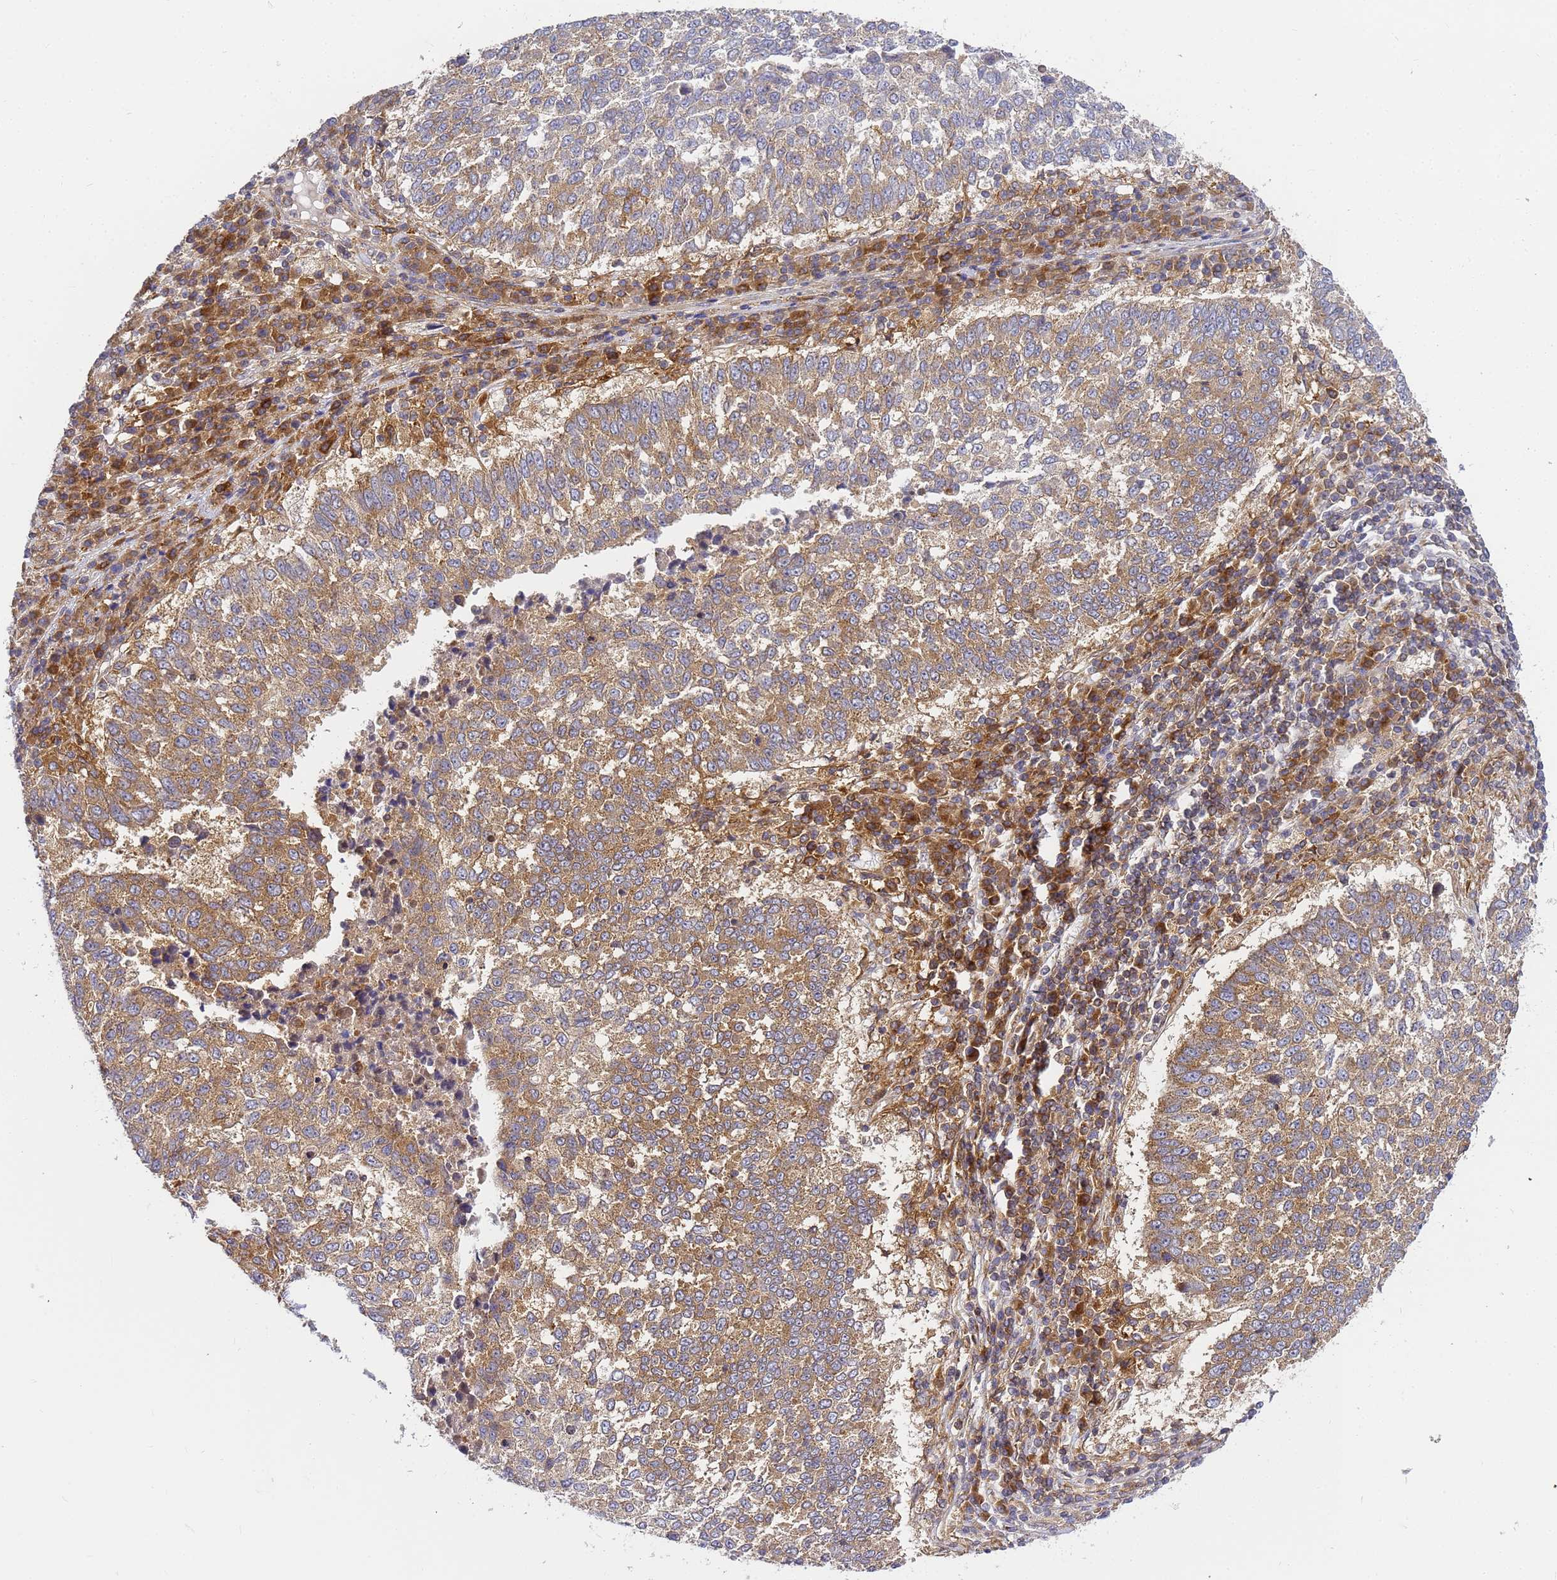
{"staining": {"intensity": "moderate", "quantity": ">75%", "location": "cytoplasmic/membranous"}, "tissue": "lung cancer", "cell_type": "Tumor cells", "image_type": "cancer", "snomed": [{"axis": "morphology", "description": "Squamous cell carcinoma, NOS"}, {"axis": "topography", "description": "Lung"}], "caption": "Immunohistochemical staining of lung cancer (squamous cell carcinoma) exhibits medium levels of moderate cytoplasmic/membranous positivity in approximately >75% of tumor cells.", "gene": "CHM", "patient": {"sex": "male", "age": 73}}